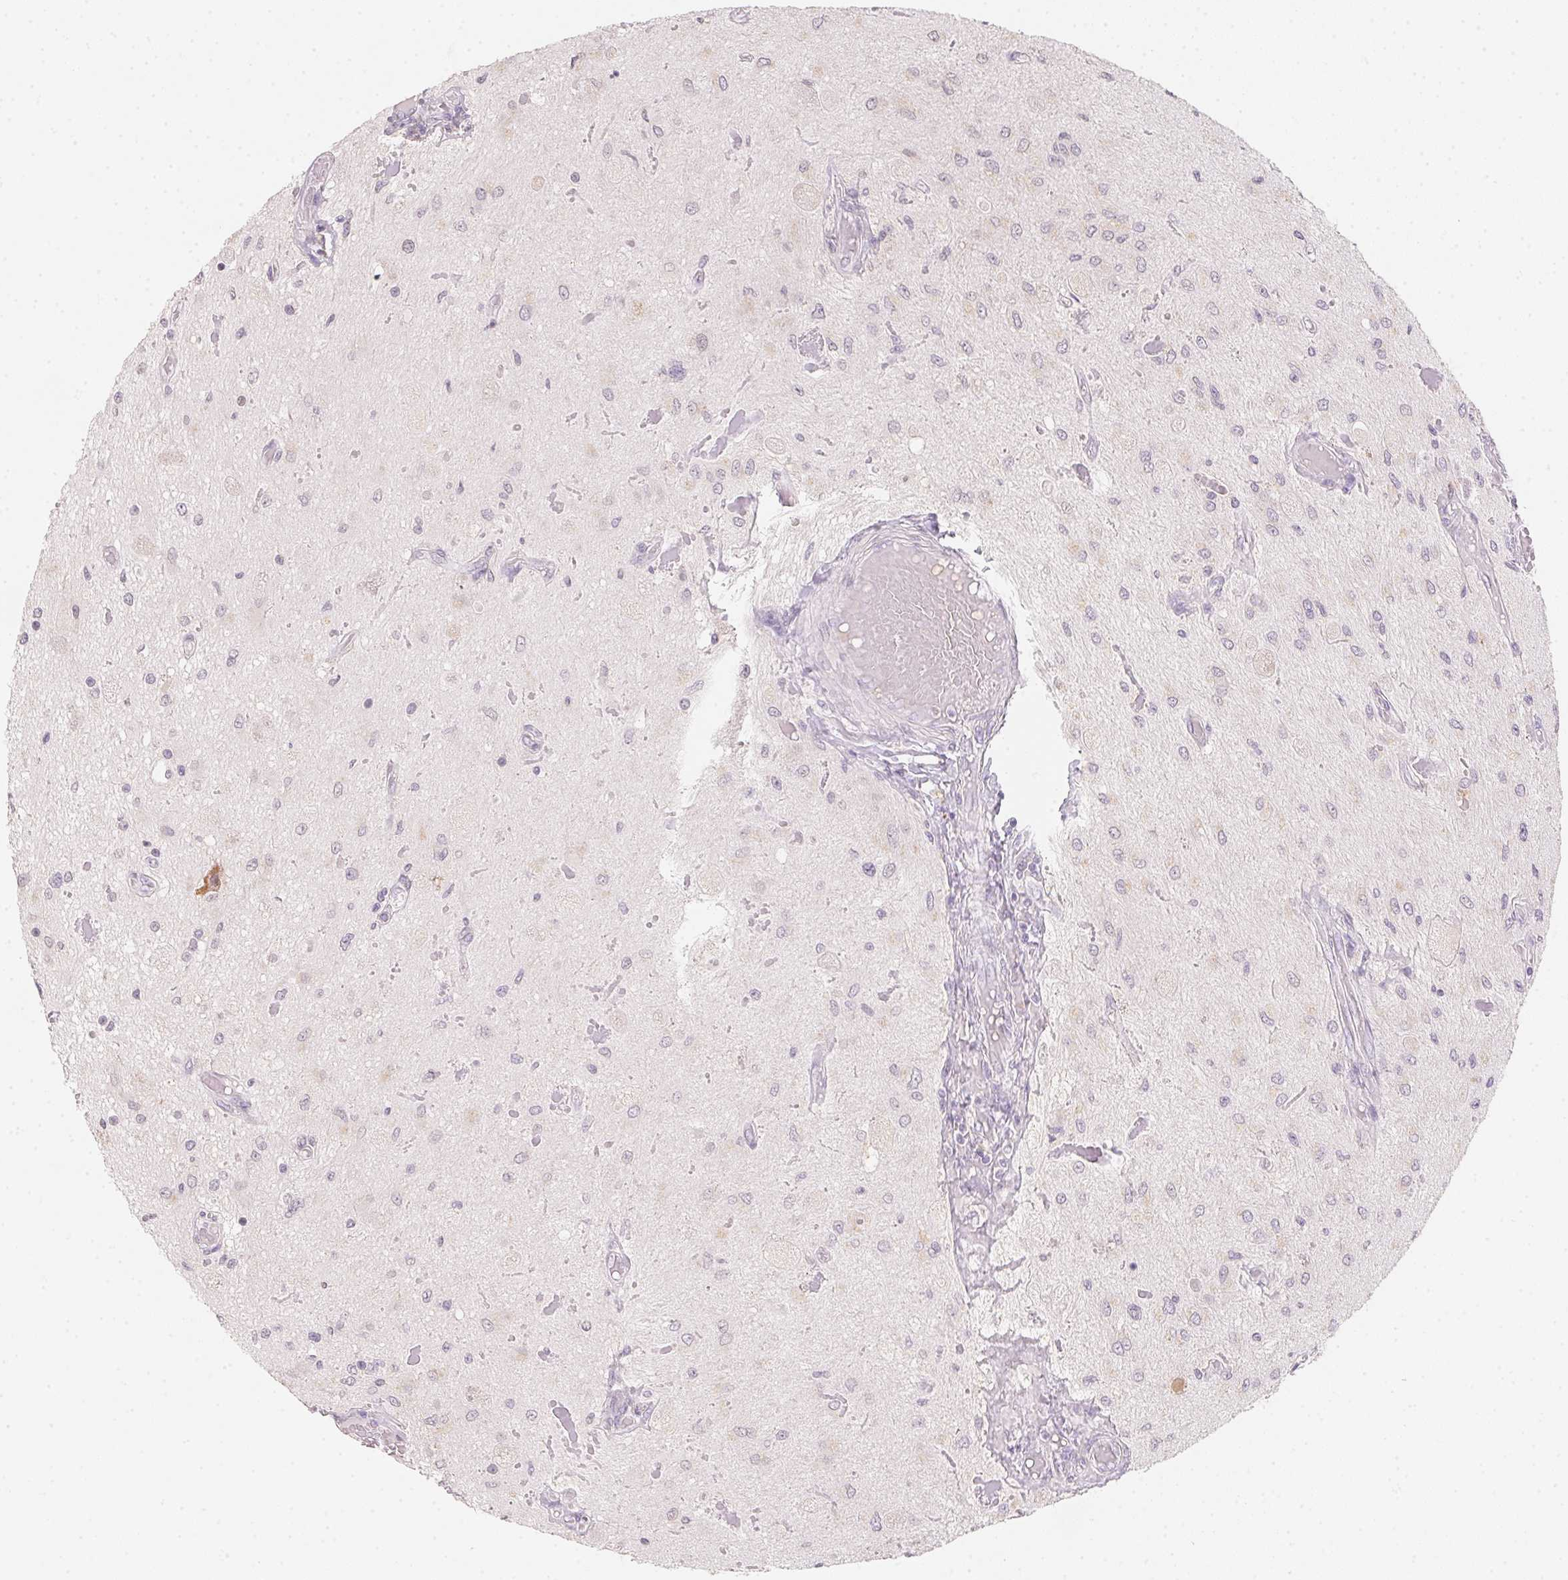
{"staining": {"intensity": "negative", "quantity": "none", "location": "none"}, "tissue": "glioma", "cell_type": "Tumor cells", "image_type": "cancer", "snomed": [{"axis": "morphology", "description": "Glioma, malignant, Low grade"}, {"axis": "topography", "description": "Cerebellum"}], "caption": "High power microscopy micrograph of an immunohistochemistry histopathology image of glioma, revealing no significant staining in tumor cells.", "gene": "SLC6A18", "patient": {"sex": "female", "age": 14}}